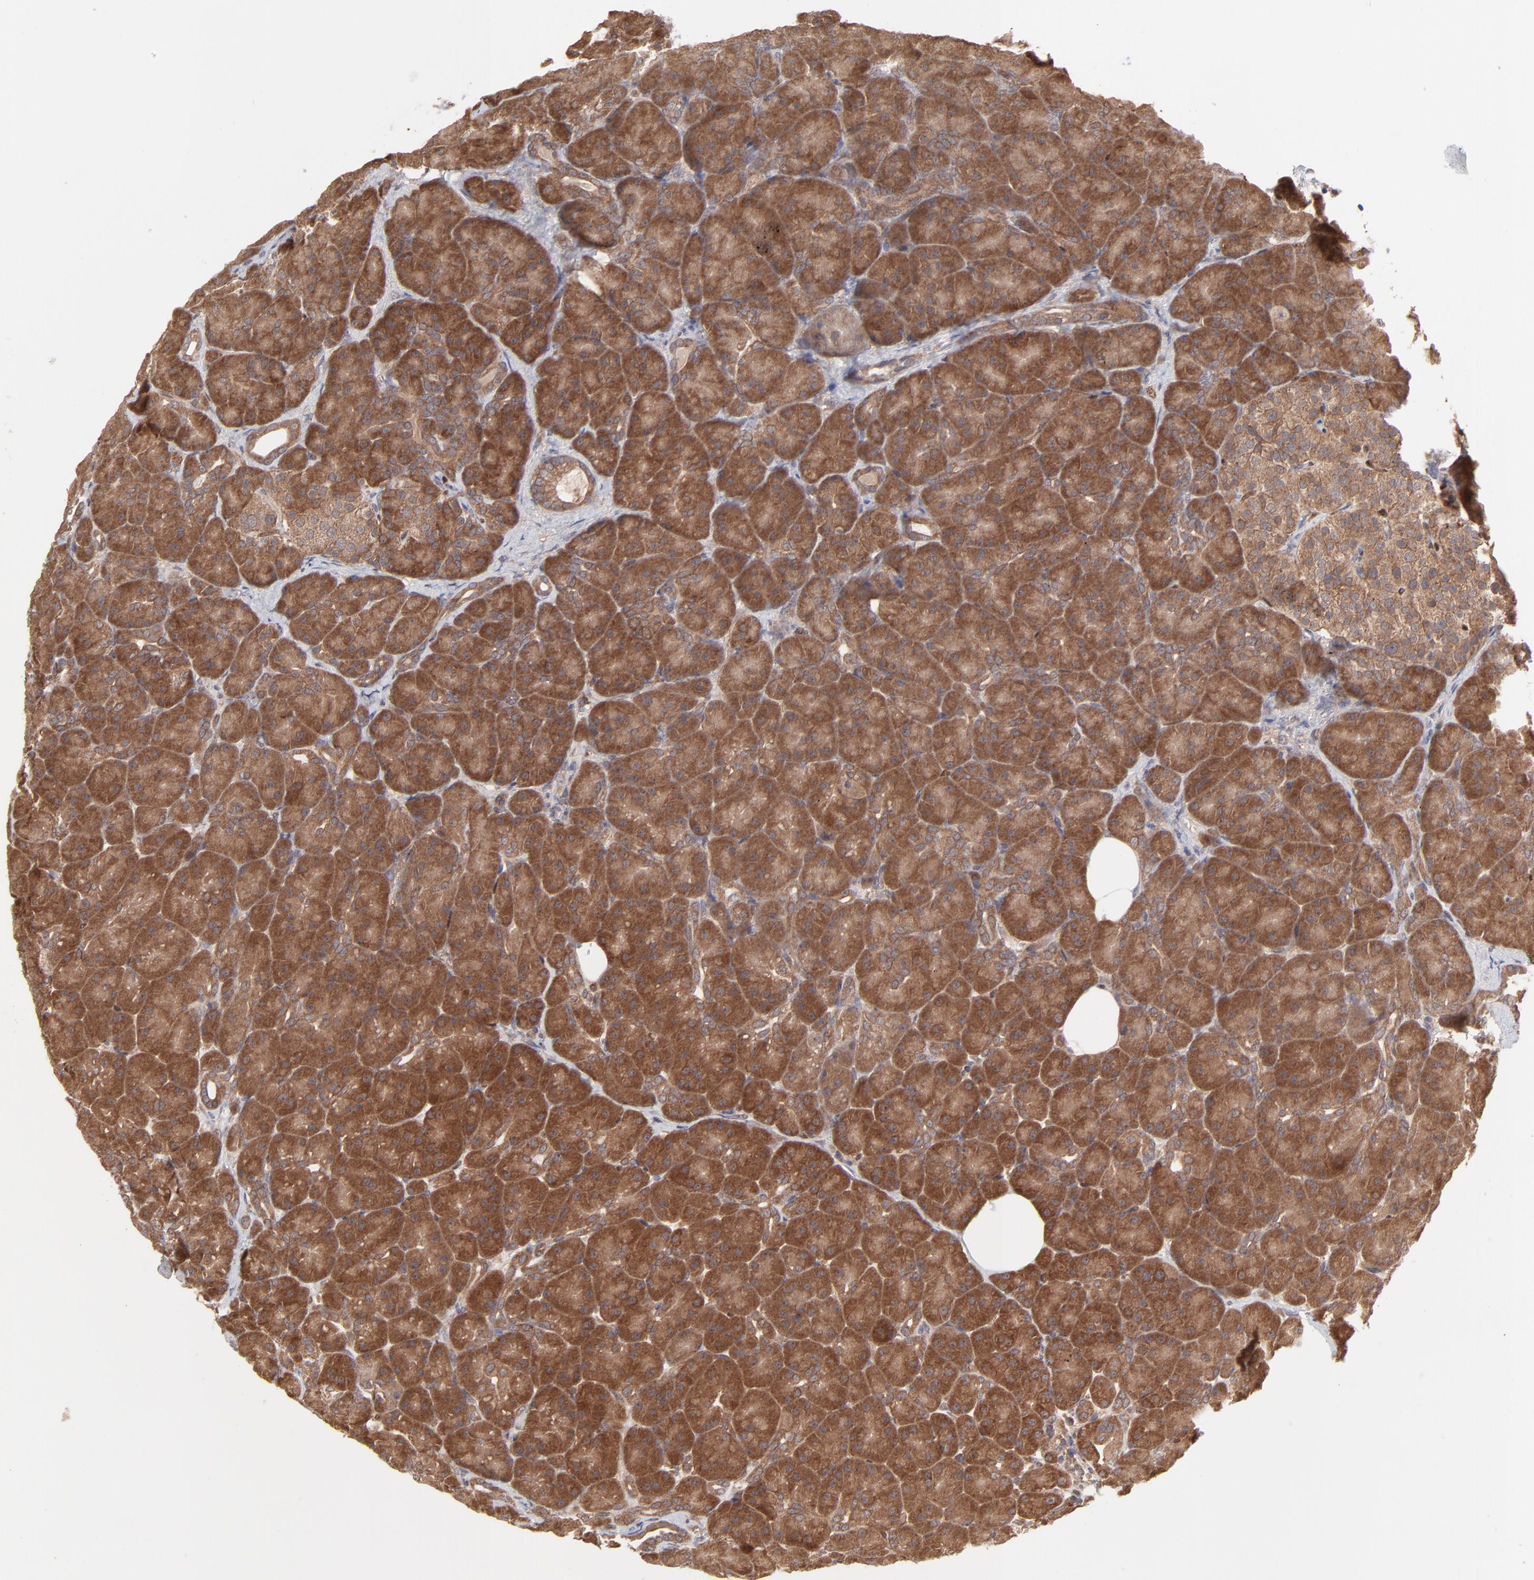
{"staining": {"intensity": "moderate", "quantity": ">75%", "location": "cytoplasmic/membranous"}, "tissue": "pancreas", "cell_type": "Exocrine glandular cells", "image_type": "normal", "snomed": [{"axis": "morphology", "description": "Normal tissue, NOS"}, {"axis": "topography", "description": "Pancreas"}], "caption": "Protein staining by IHC reveals moderate cytoplasmic/membranous staining in about >75% of exocrine glandular cells in benign pancreas.", "gene": "GART", "patient": {"sex": "male", "age": 66}}